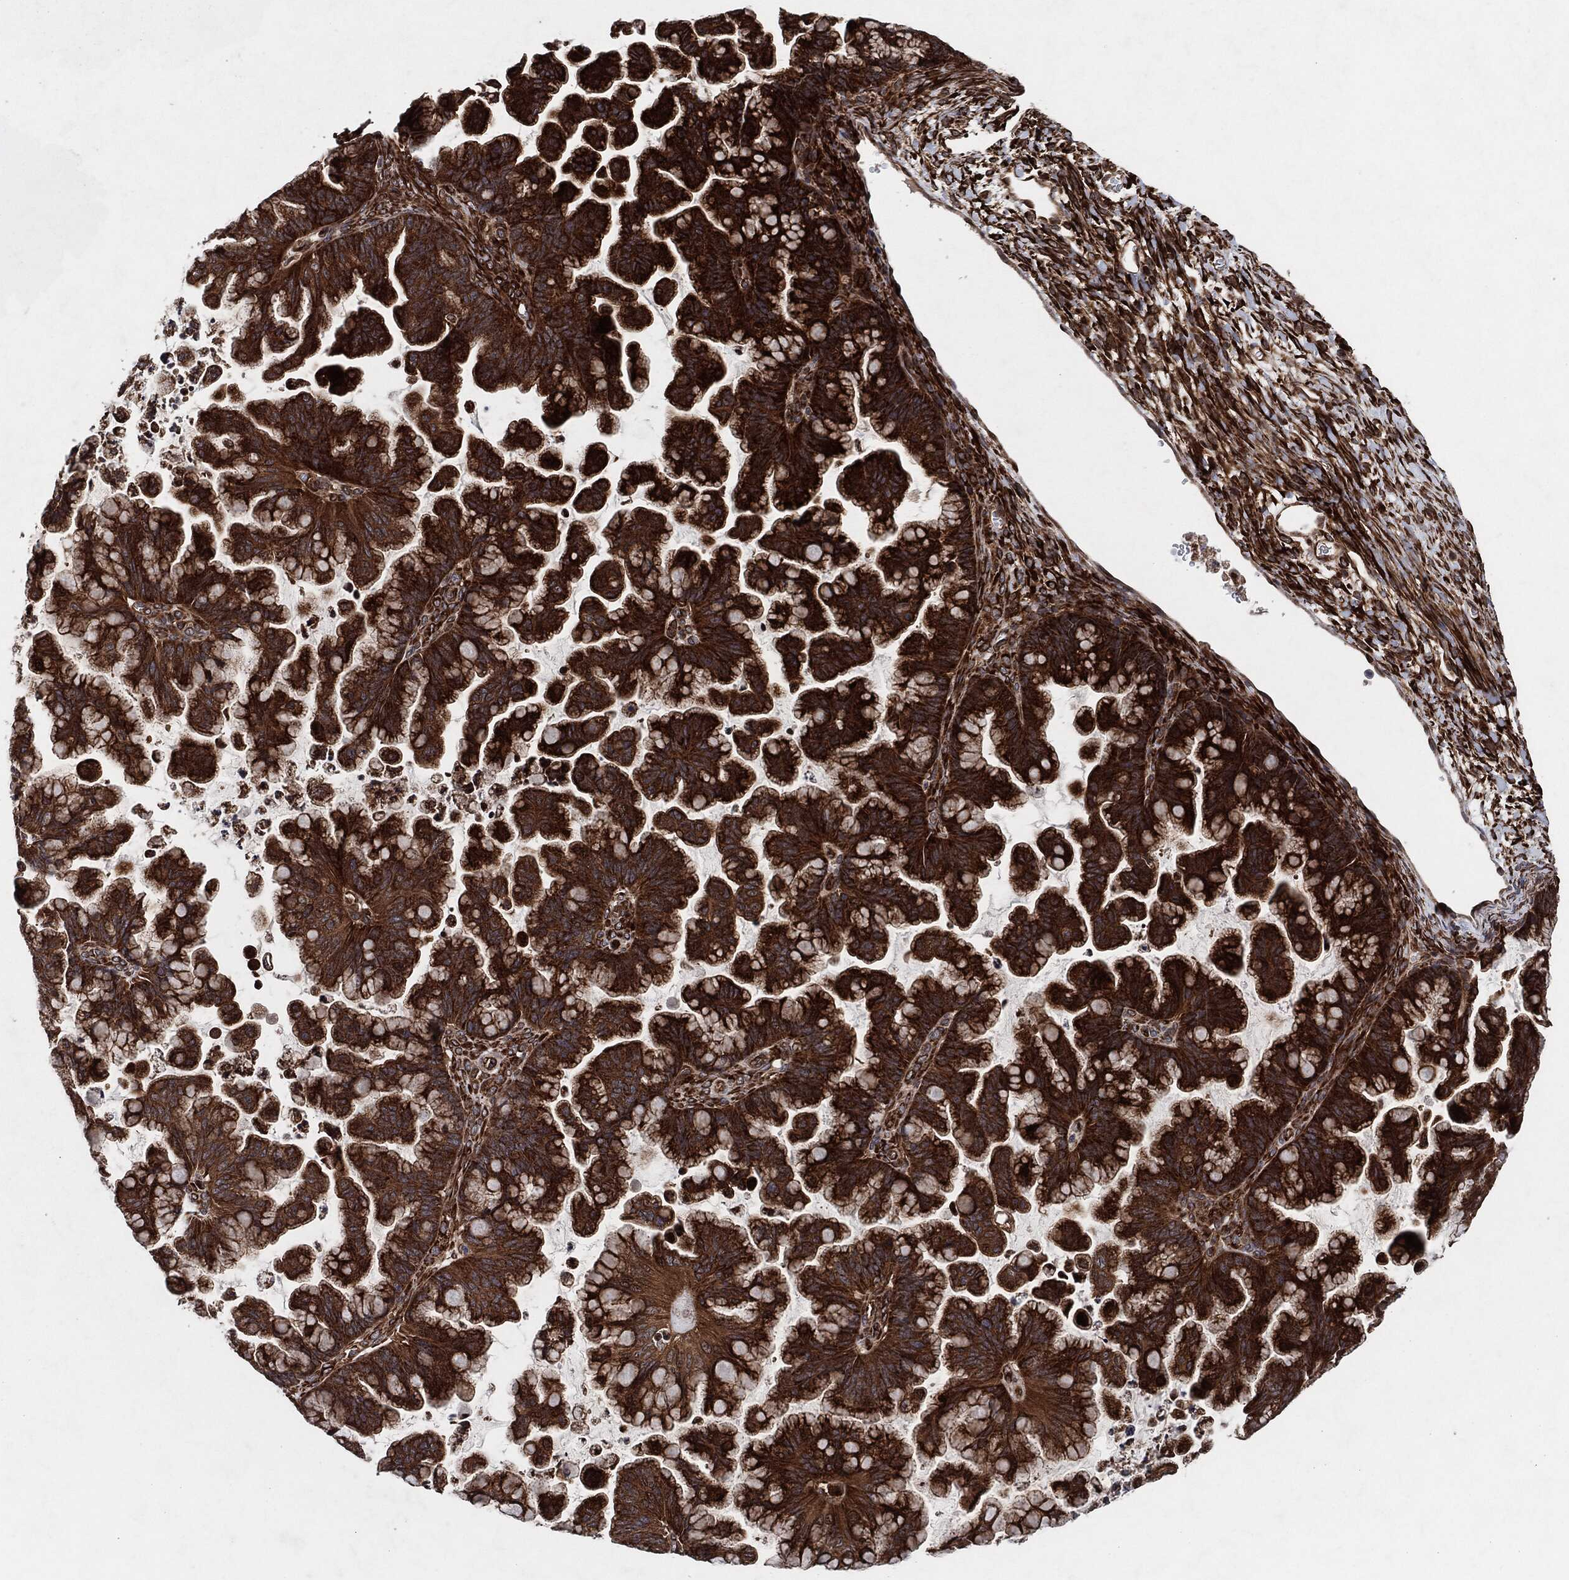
{"staining": {"intensity": "strong", "quantity": ">75%", "location": "cytoplasmic/membranous"}, "tissue": "ovarian cancer", "cell_type": "Tumor cells", "image_type": "cancer", "snomed": [{"axis": "morphology", "description": "Cystadenocarcinoma, mucinous, NOS"}, {"axis": "topography", "description": "Ovary"}], "caption": "Protein expression analysis of ovarian cancer (mucinous cystadenocarcinoma) demonstrates strong cytoplasmic/membranous expression in about >75% of tumor cells.", "gene": "BCAR1", "patient": {"sex": "female", "age": 67}}